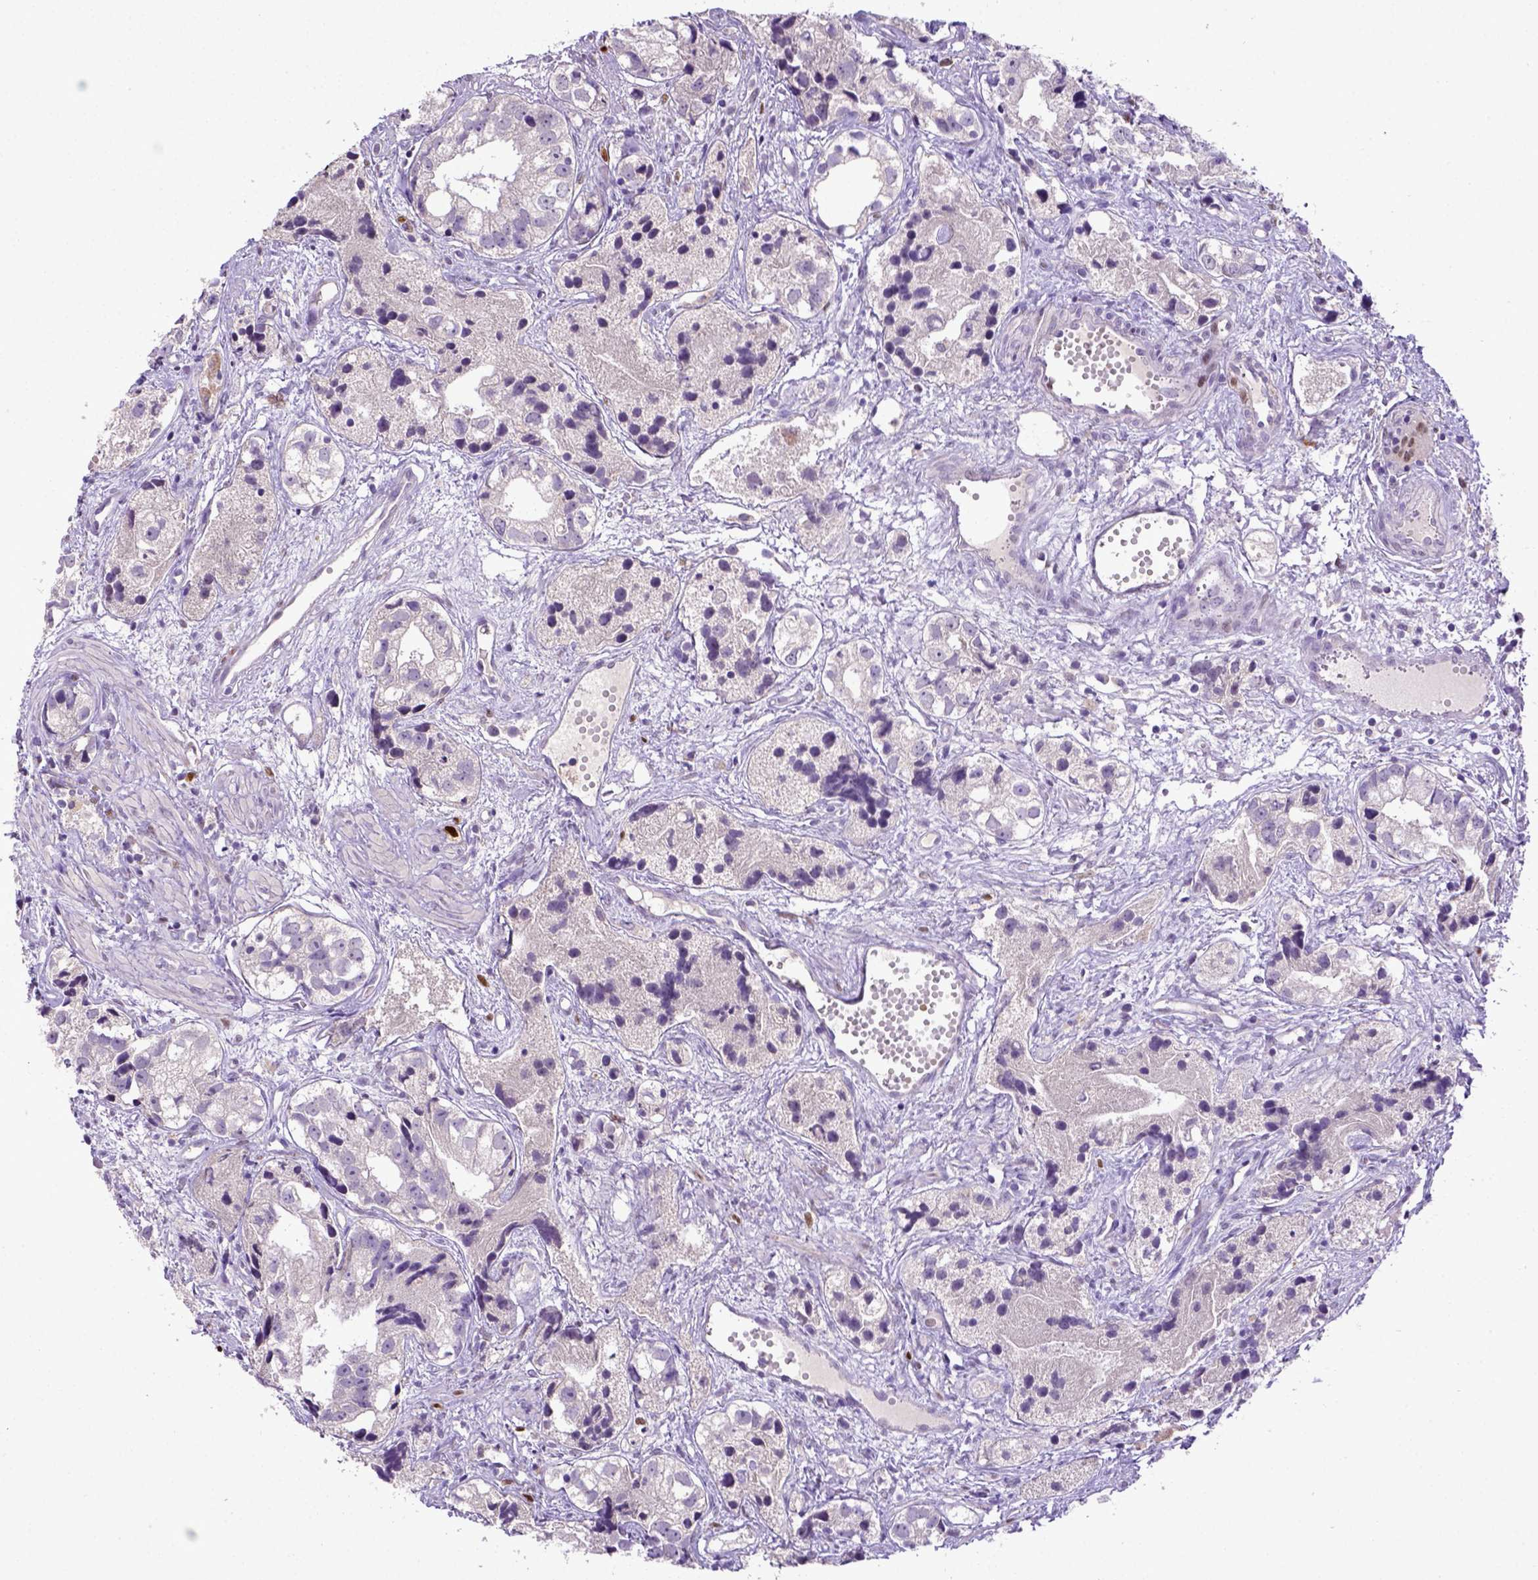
{"staining": {"intensity": "negative", "quantity": "none", "location": "none"}, "tissue": "prostate cancer", "cell_type": "Tumor cells", "image_type": "cancer", "snomed": [{"axis": "morphology", "description": "Adenocarcinoma, High grade"}, {"axis": "topography", "description": "Prostate"}], "caption": "Prostate cancer (high-grade adenocarcinoma) was stained to show a protein in brown. There is no significant expression in tumor cells. (DAB IHC, high magnification).", "gene": "CDKN1A", "patient": {"sex": "male", "age": 68}}